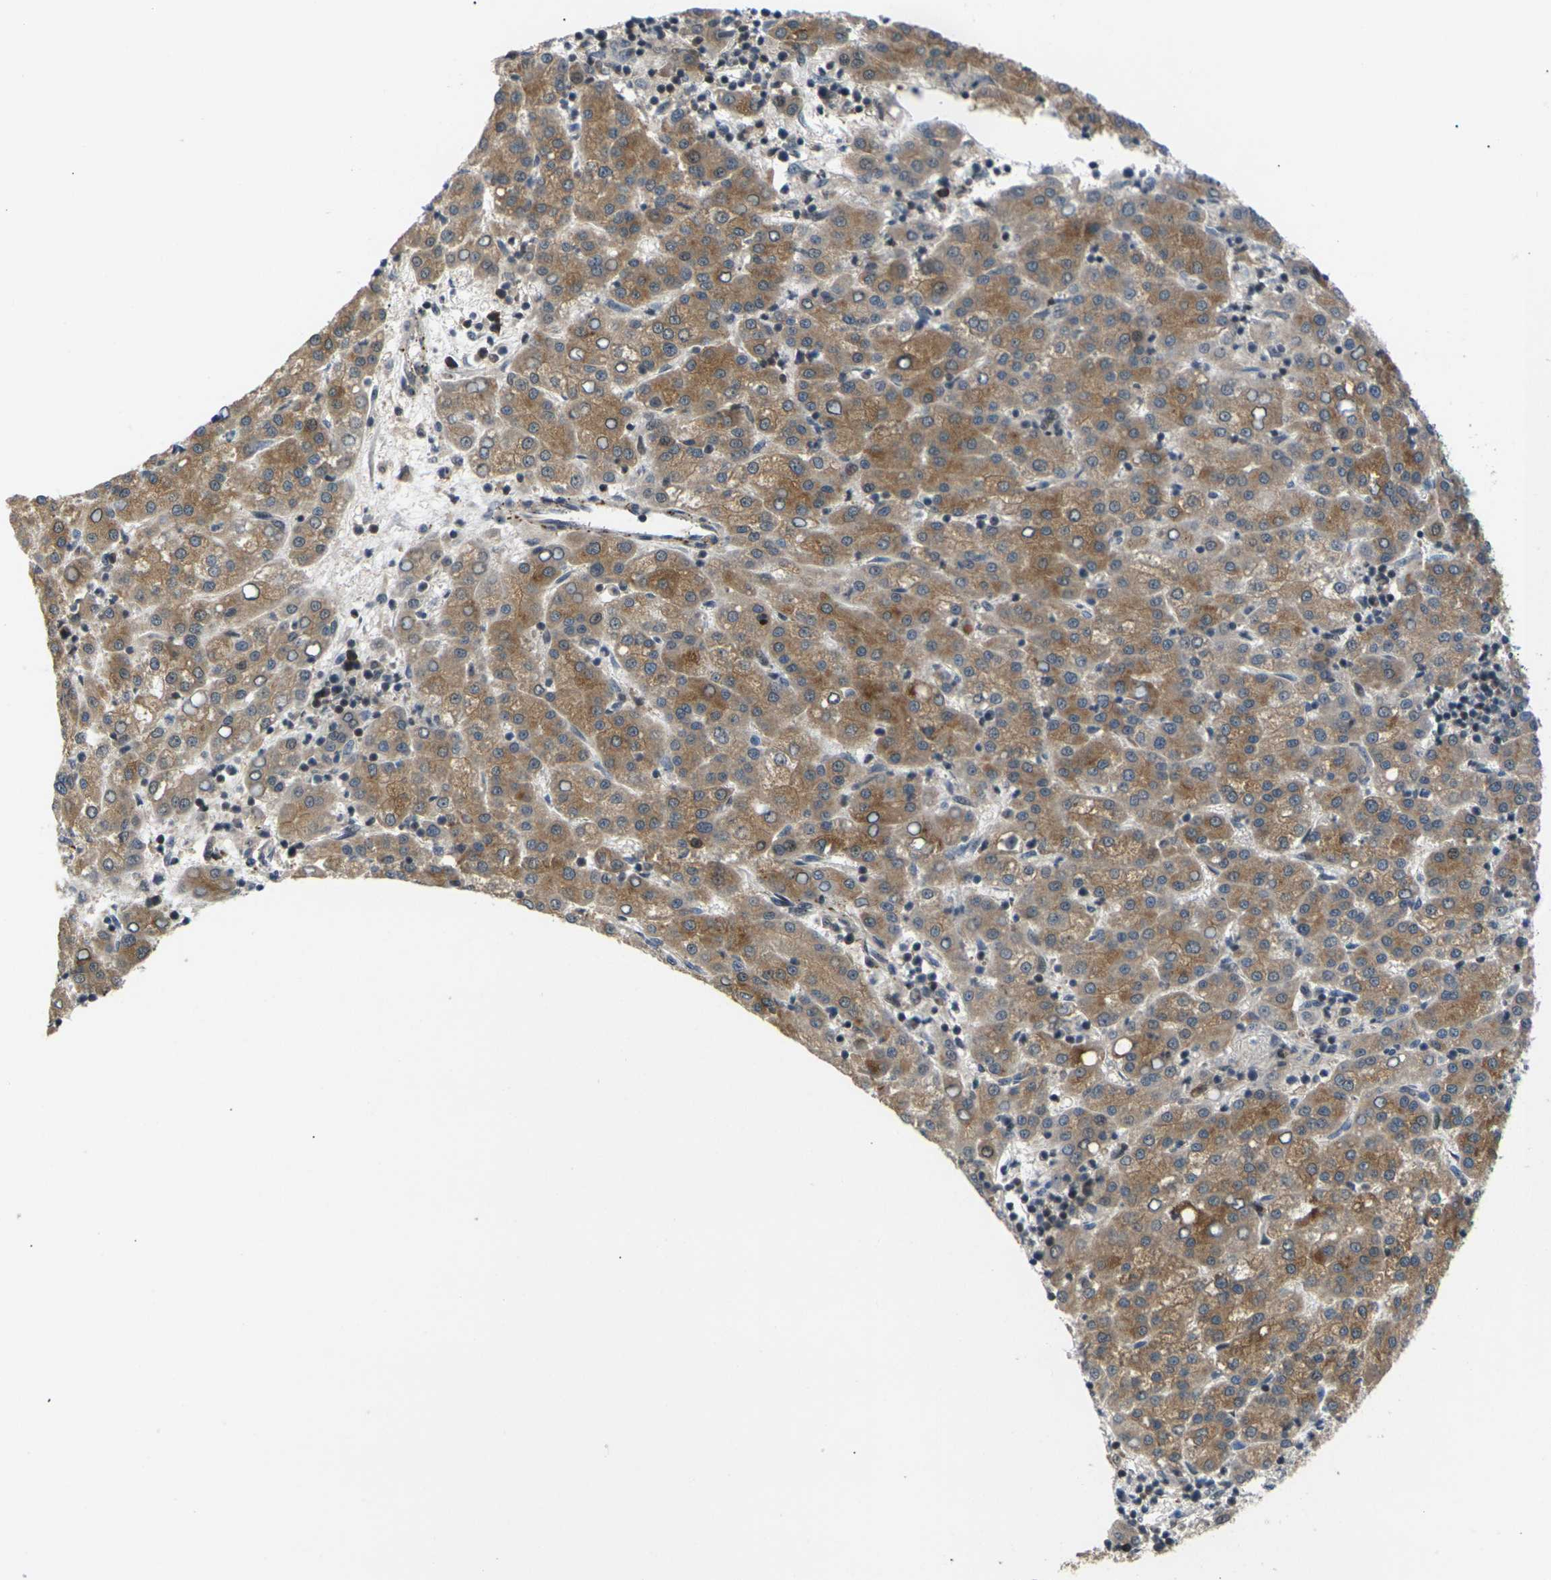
{"staining": {"intensity": "moderate", "quantity": ">75%", "location": "cytoplasmic/membranous"}, "tissue": "liver cancer", "cell_type": "Tumor cells", "image_type": "cancer", "snomed": [{"axis": "morphology", "description": "Carcinoma, Hepatocellular, NOS"}, {"axis": "topography", "description": "Liver"}], "caption": "Tumor cells display moderate cytoplasmic/membranous expression in about >75% of cells in liver cancer (hepatocellular carcinoma).", "gene": "RPS6KA3", "patient": {"sex": "female", "age": 58}}